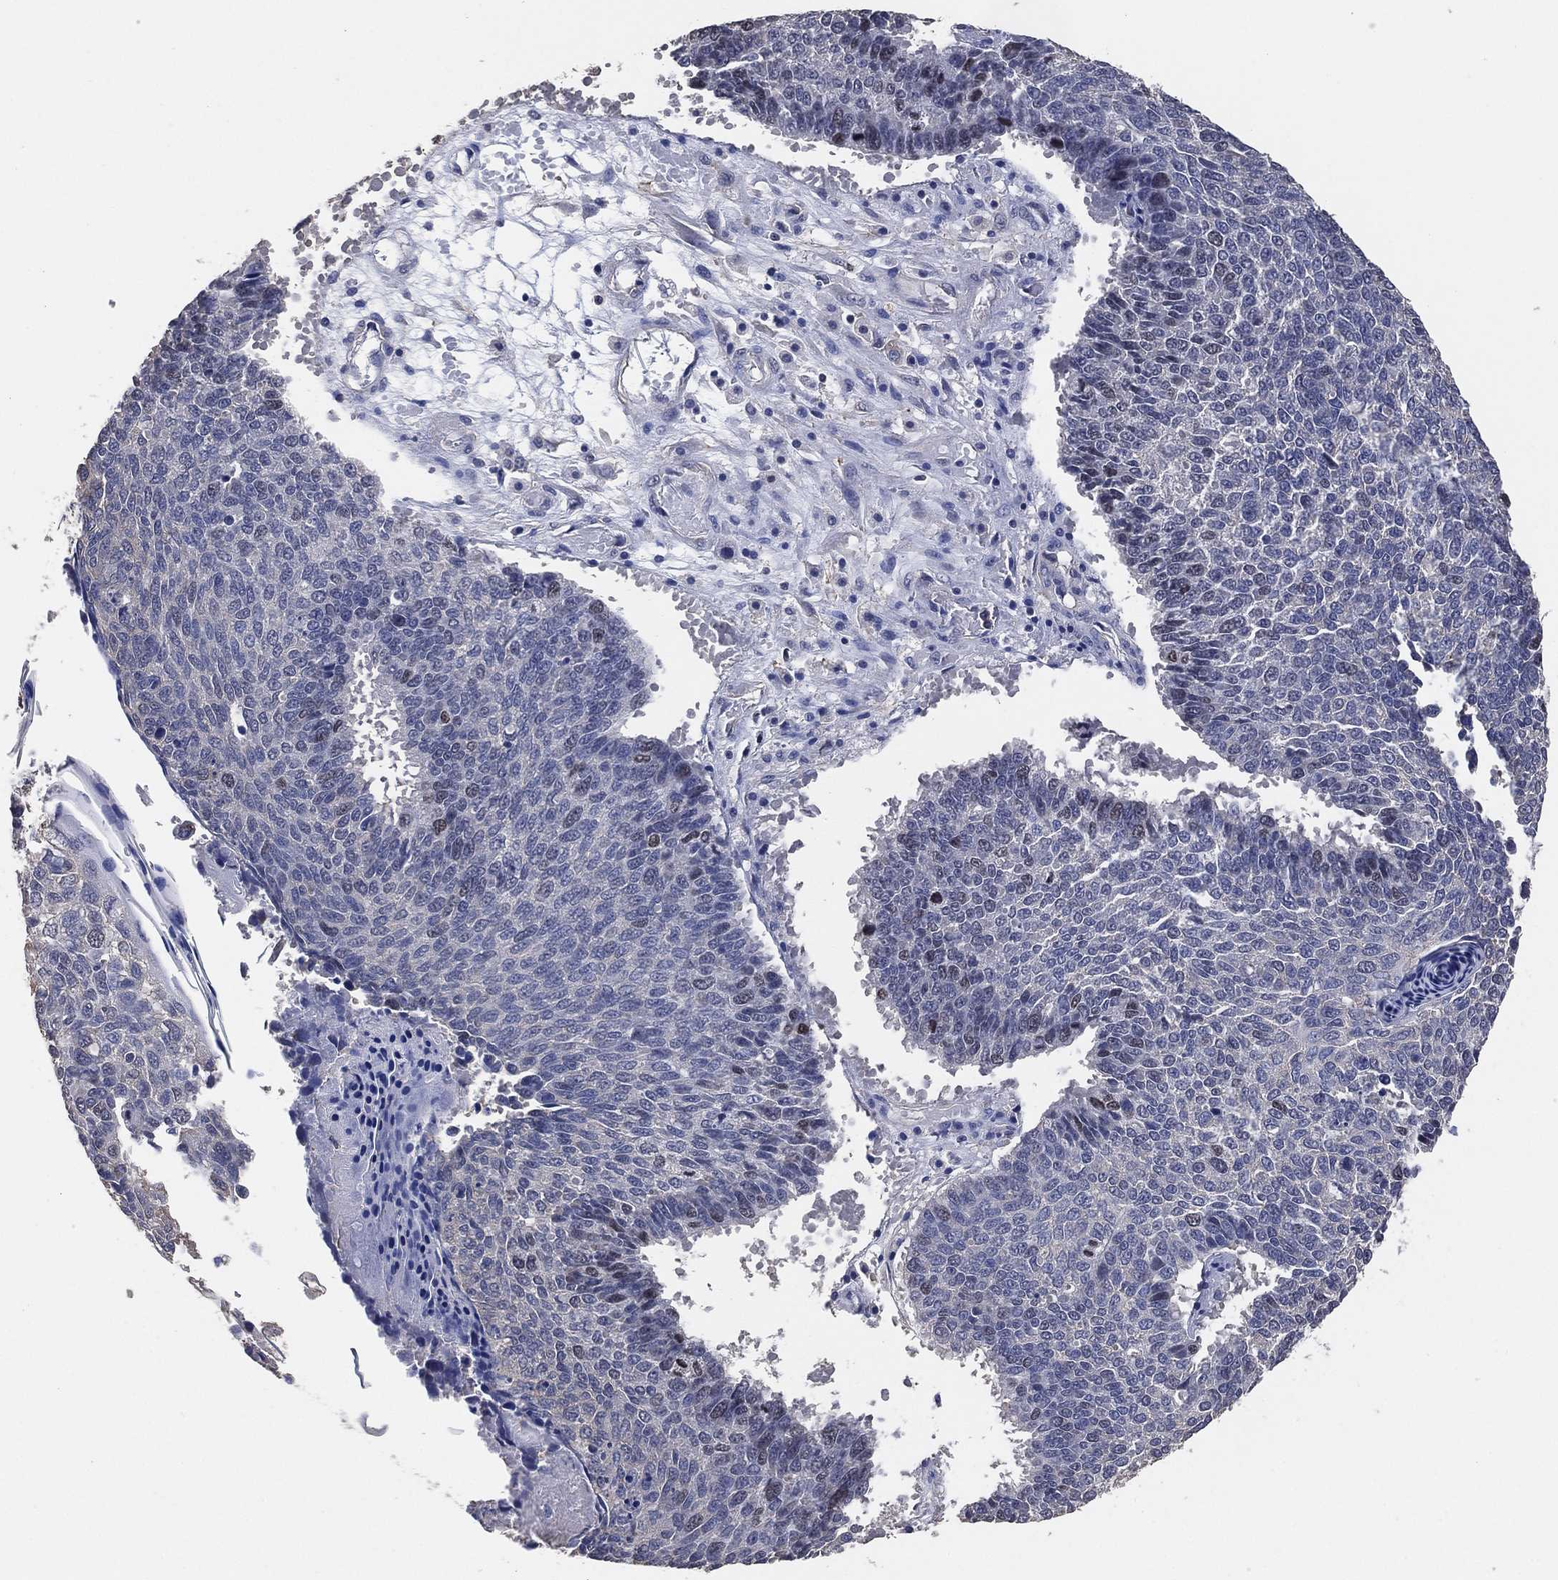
{"staining": {"intensity": "weak", "quantity": "<25%", "location": "nuclear"}, "tissue": "lung cancer", "cell_type": "Tumor cells", "image_type": "cancer", "snomed": [{"axis": "morphology", "description": "Squamous cell carcinoma, NOS"}, {"axis": "topography", "description": "Lung"}], "caption": "High magnification brightfield microscopy of lung squamous cell carcinoma stained with DAB (brown) and counterstained with hematoxylin (blue): tumor cells show no significant positivity.", "gene": "KLK5", "patient": {"sex": "male", "age": 73}}